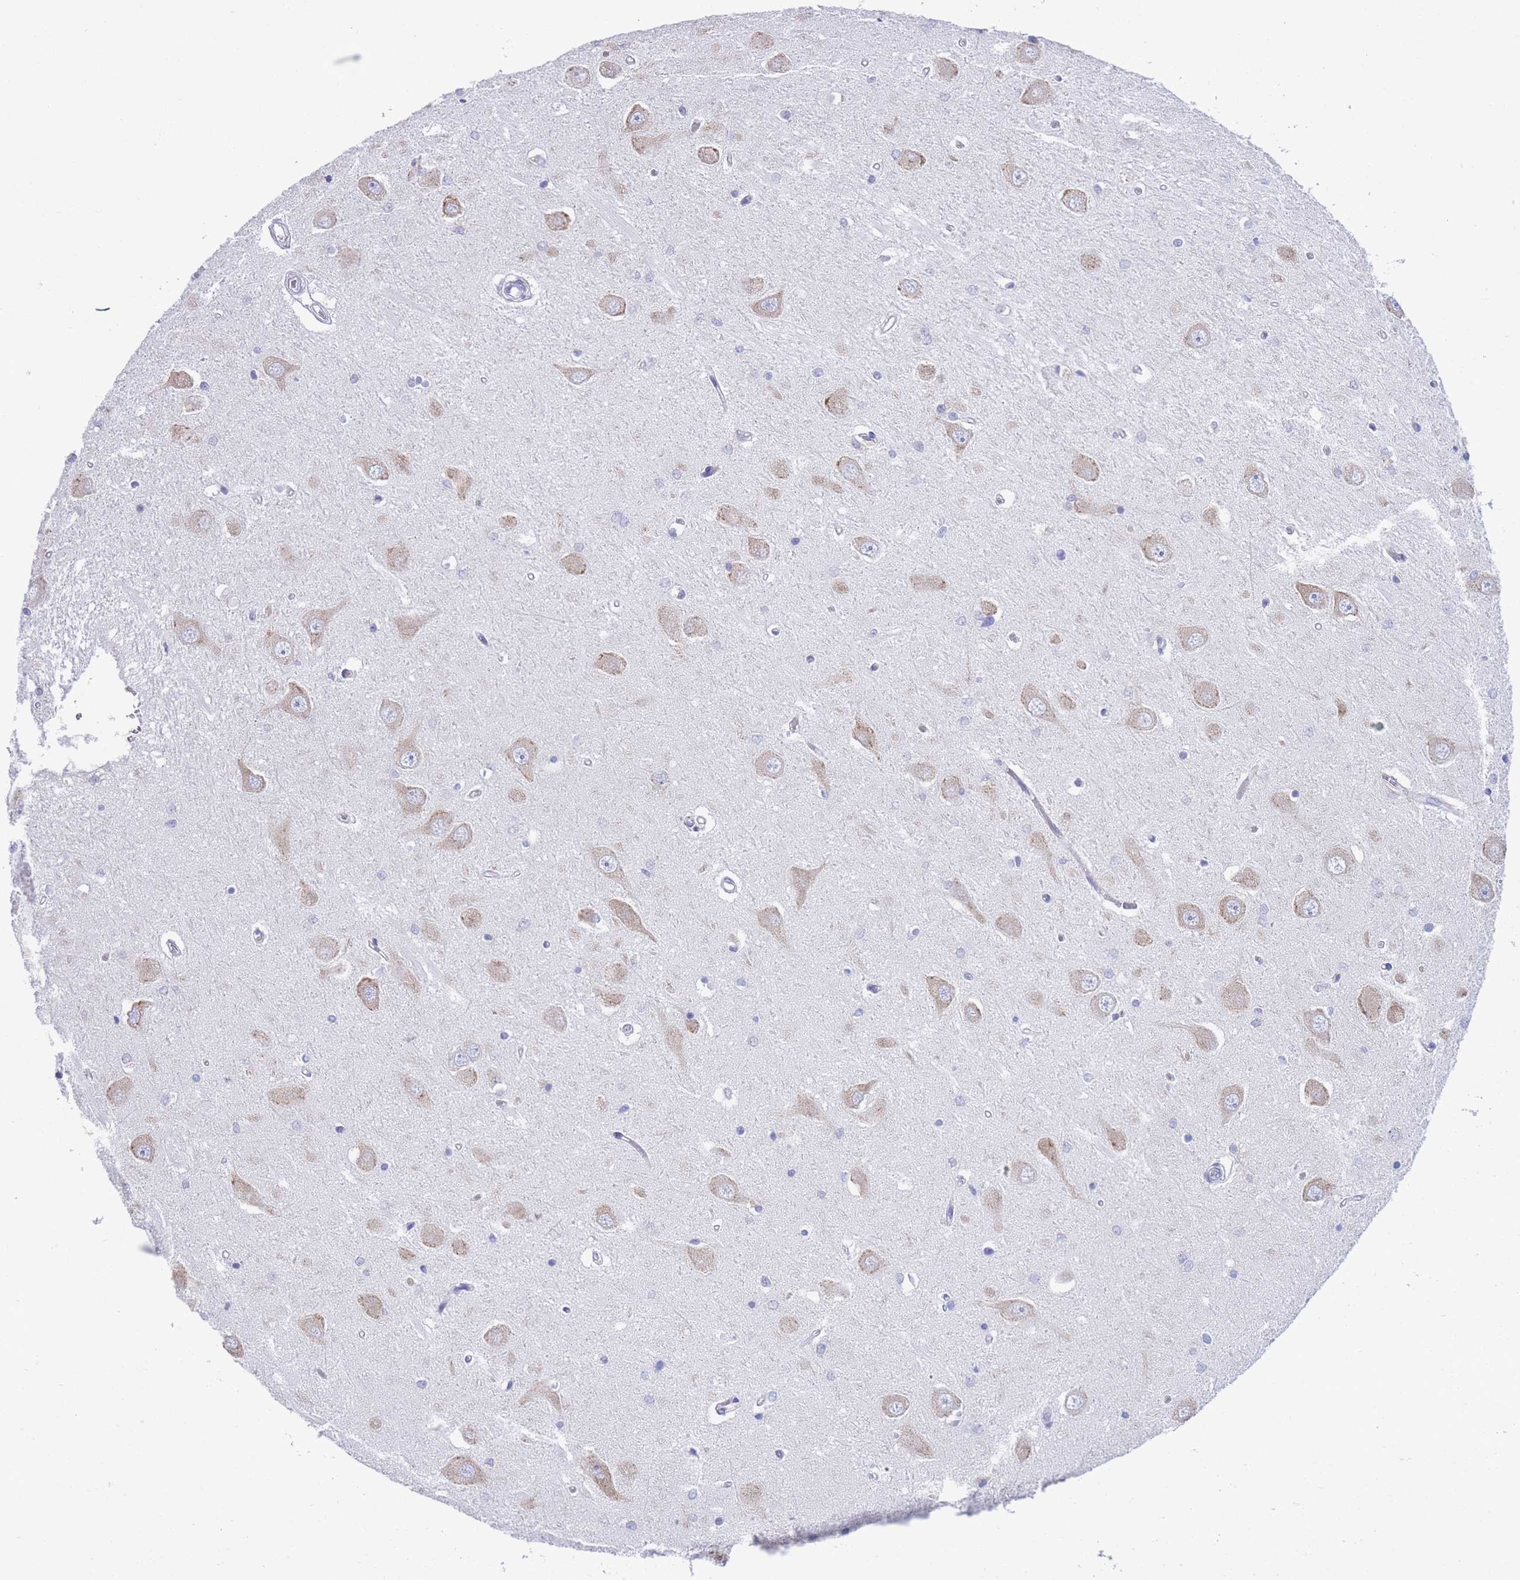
{"staining": {"intensity": "negative", "quantity": "none", "location": "none"}, "tissue": "hippocampus", "cell_type": "Glial cells", "image_type": "normal", "snomed": [{"axis": "morphology", "description": "Normal tissue, NOS"}, {"axis": "topography", "description": "Hippocampus"}], "caption": "An IHC photomicrograph of unremarkable hippocampus is shown. There is no staining in glial cells of hippocampus. (DAB (3,3'-diaminobenzidine) immunohistochemistry visualized using brightfield microscopy, high magnification).", "gene": "XKR8", "patient": {"sex": "male", "age": 45}}